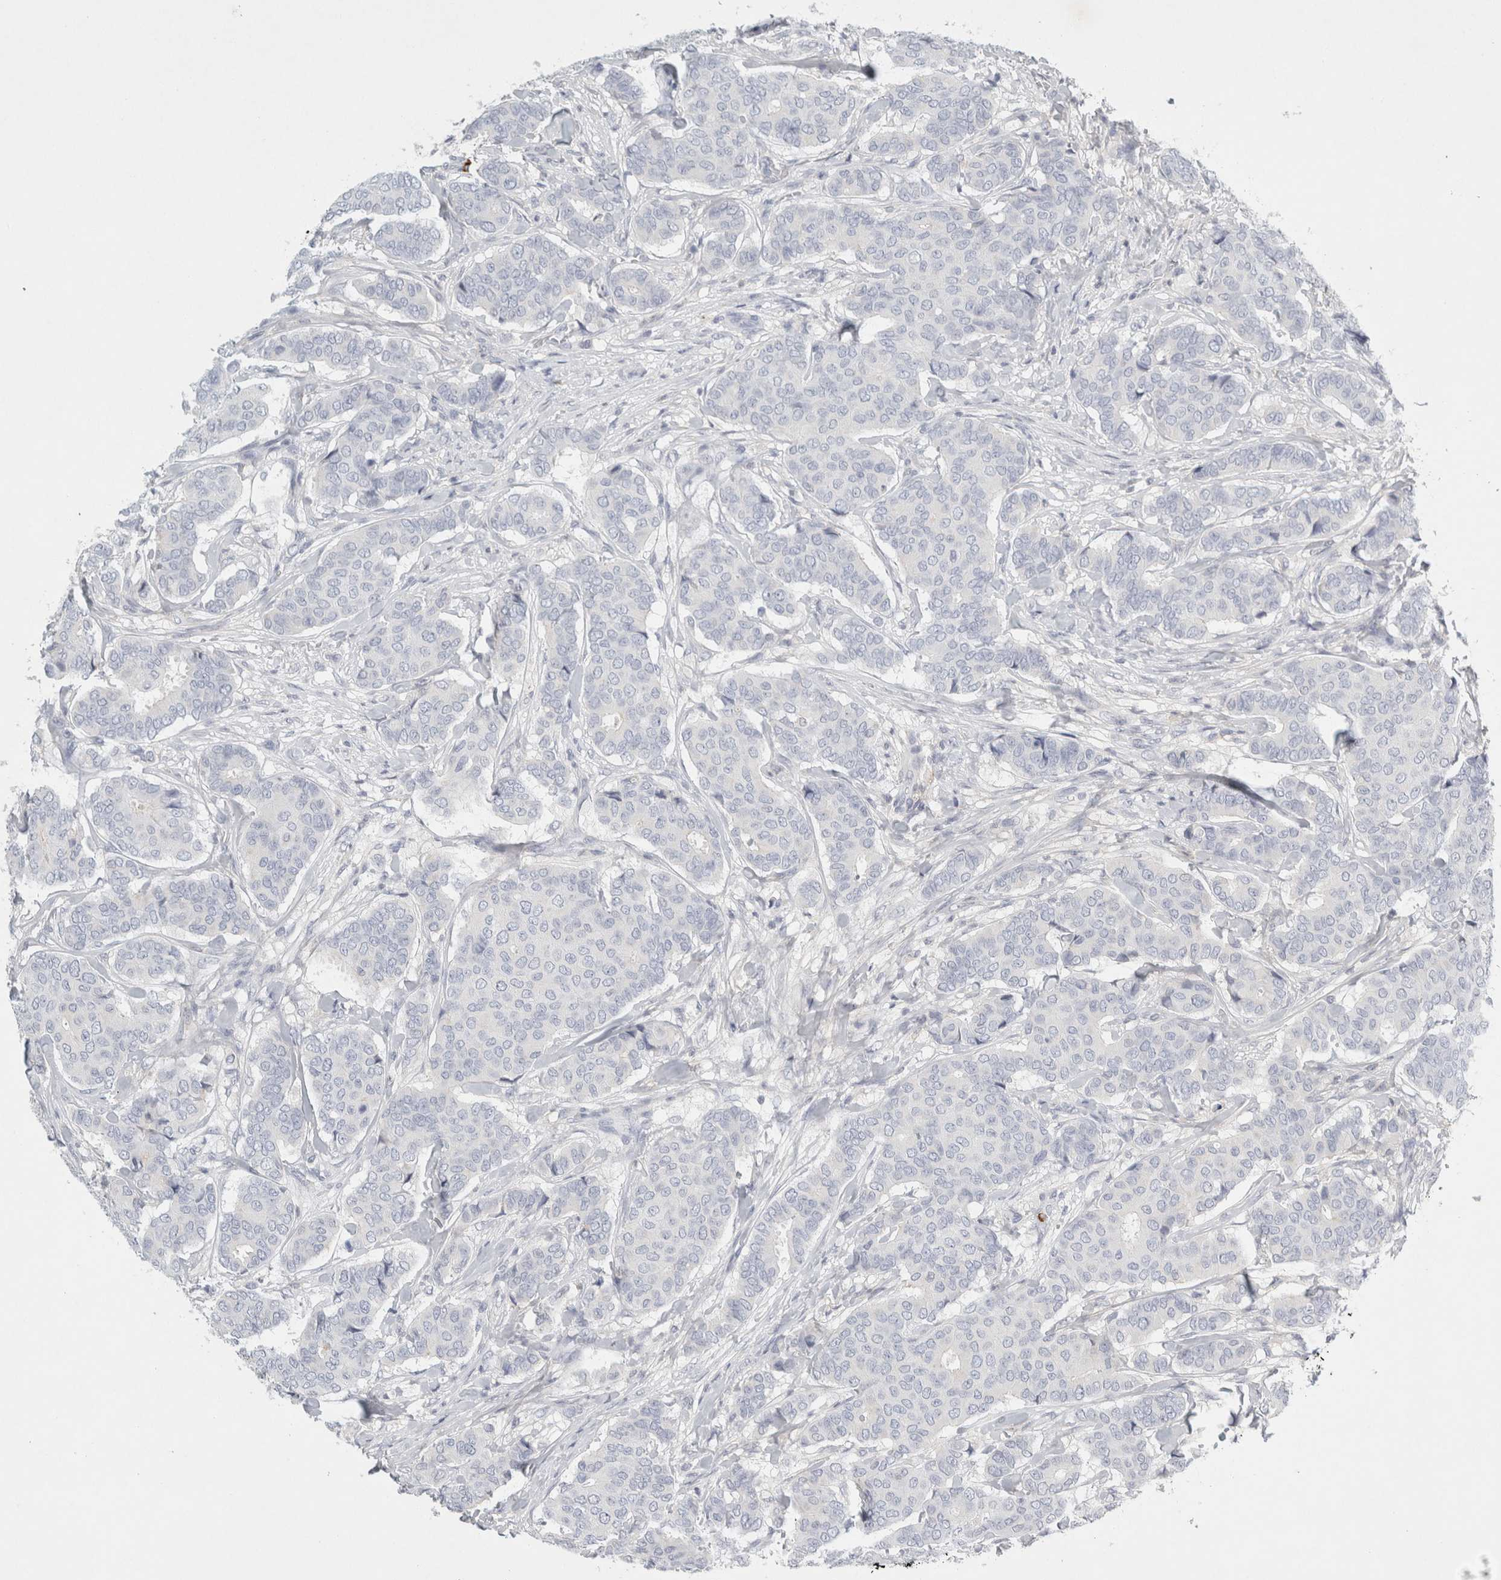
{"staining": {"intensity": "negative", "quantity": "none", "location": "none"}, "tissue": "breast cancer", "cell_type": "Tumor cells", "image_type": "cancer", "snomed": [{"axis": "morphology", "description": "Duct carcinoma"}, {"axis": "topography", "description": "Breast"}], "caption": "DAB immunohistochemical staining of human breast cancer reveals no significant expression in tumor cells. (DAB (3,3'-diaminobenzidine) immunohistochemistry (IHC) visualized using brightfield microscopy, high magnification).", "gene": "FGL2", "patient": {"sex": "female", "age": 75}}